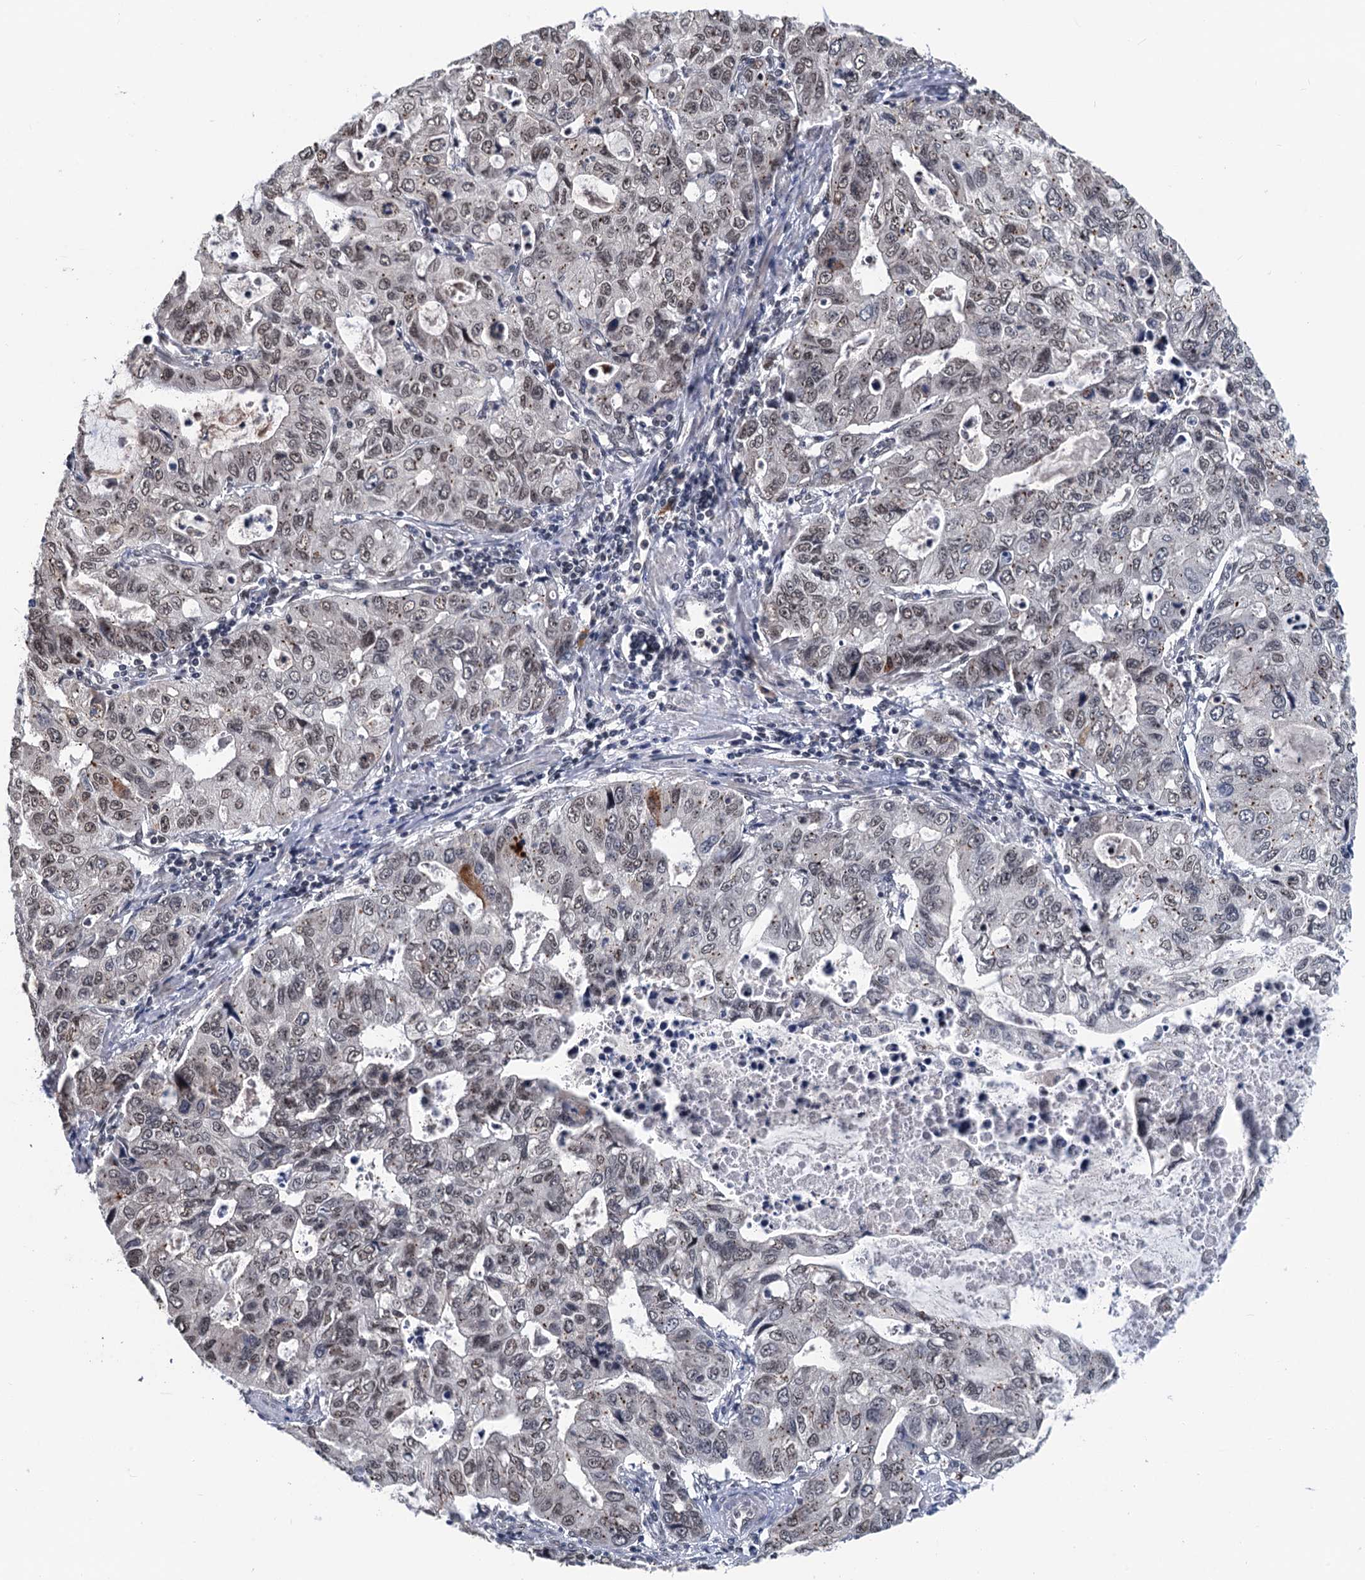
{"staining": {"intensity": "weak", "quantity": ">75%", "location": "nuclear"}, "tissue": "stomach cancer", "cell_type": "Tumor cells", "image_type": "cancer", "snomed": [{"axis": "morphology", "description": "Adenocarcinoma, NOS"}, {"axis": "topography", "description": "Stomach, lower"}], "caption": "Immunohistochemical staining of stomach cancer displays weak nuclear protein expression in about >75% of tumor cells. The protein of interest is stained brown, and the nuclei are stained in blue (DAB (3,3'-diaminobenzidine) IHC with brightfield microscopy, high magnification).", "gene": "RASSF4", "patient": {"sex": "female", "age": 43}}